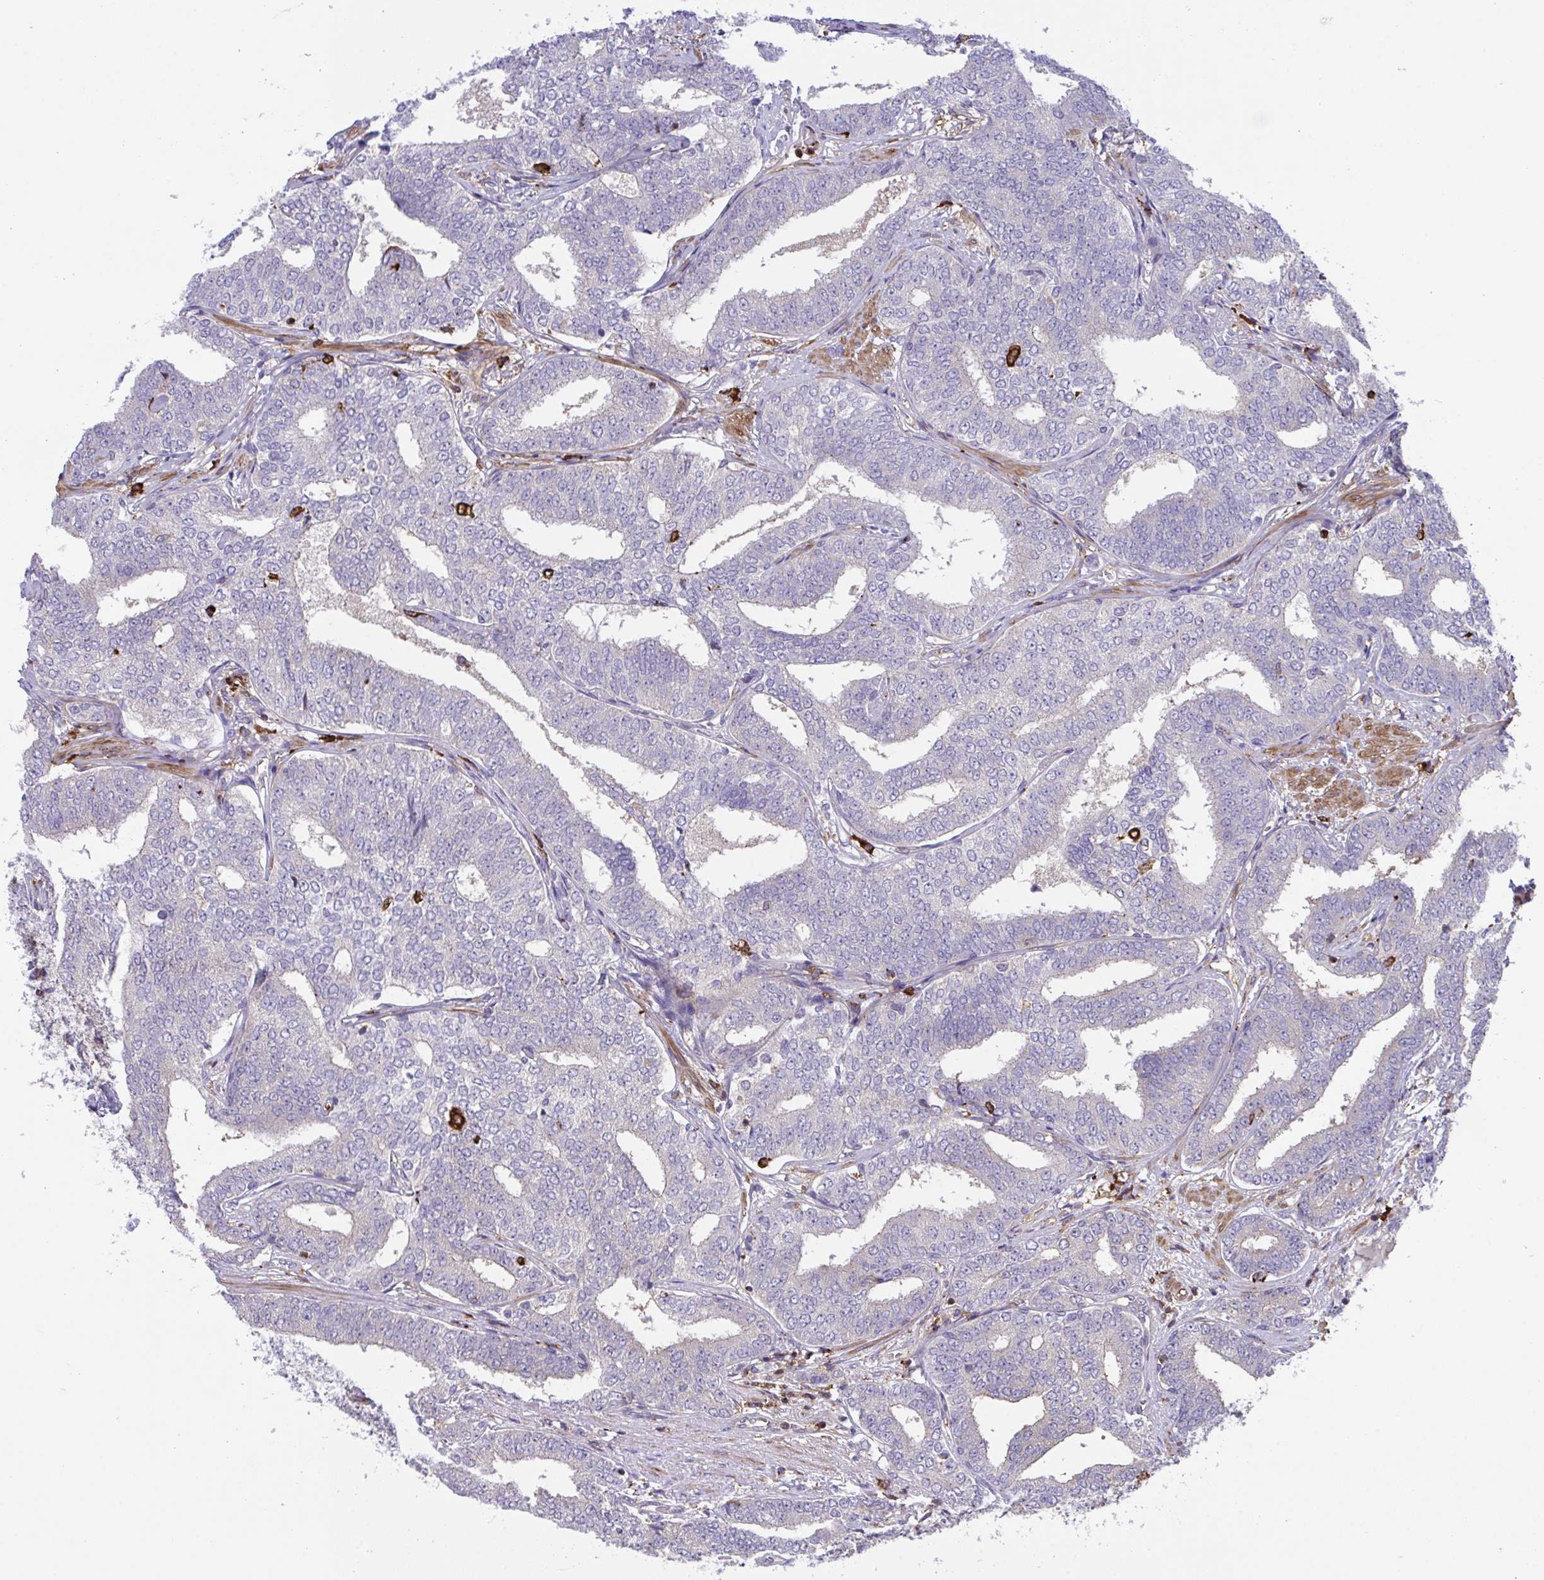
{"staining": {"intensity": "weak", "quantity": "25%-75%", "location": "cytoplasmic/membranous"}, "tissue": "prostate cancer", "cell_type": "Tumor cells", "image_type": "cancer", "snomed": [{"axis": "morphology", "description": "Adenocarcinoma, High grade"}, {"axis": "topography", "description": "Prostate"}], "caption": "A high-resolution histopathology image shows immunohistochemistry staining of prostate cancer, which reveals weak cytoplasmic/membranous expression in about 25%-75% of tumor cells.", "gene": "PPIH", "patient": {"sex": "male", "age": 72}}